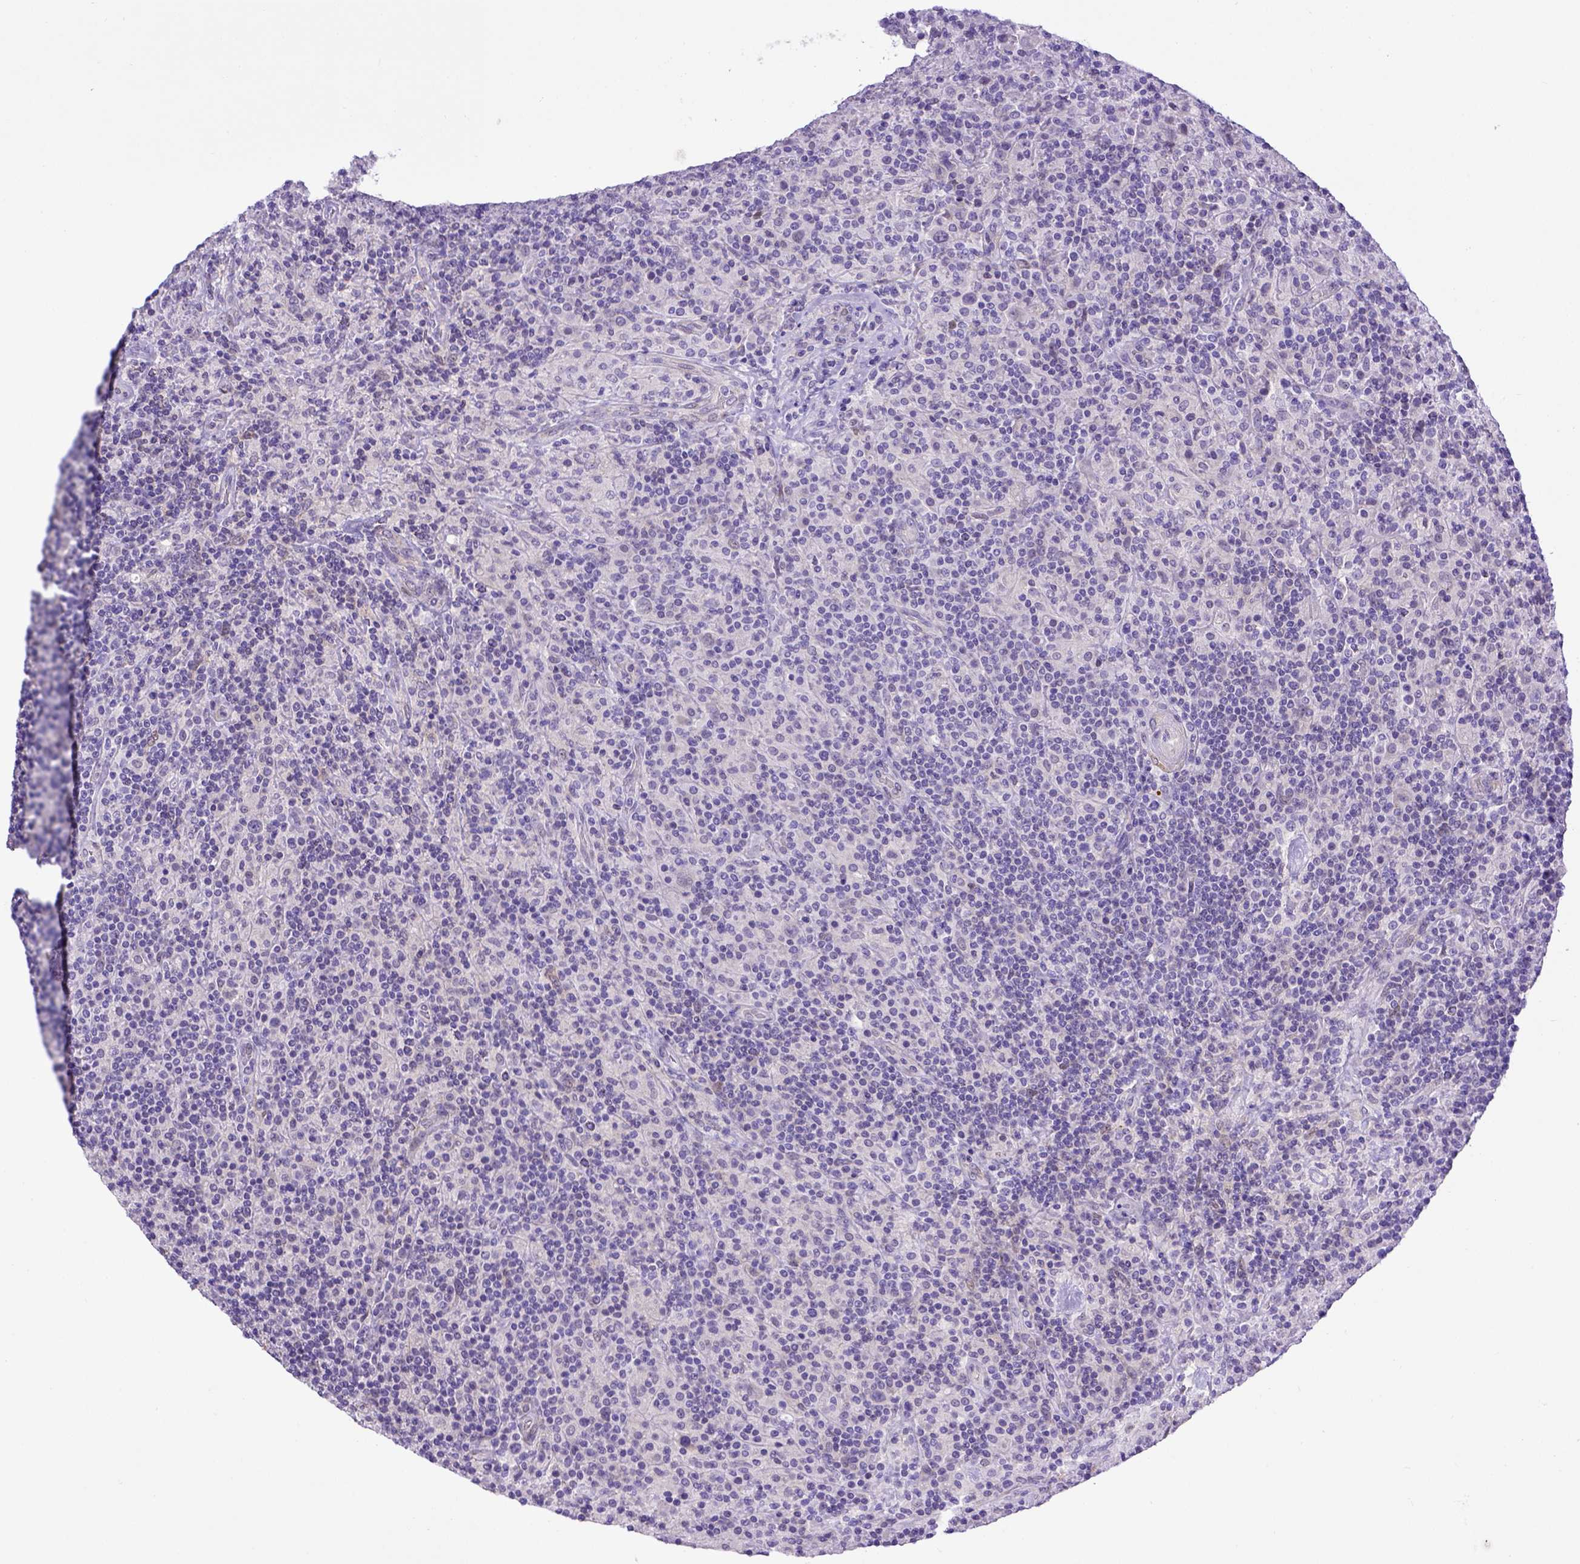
{"staining": {"intensity": "negative", "quantity": "none", "location": "none"}, "tissue": "lymphoma", "cell_type": "Tumor cells", "image_type": "cancer", "snomed": [{"axis": "morphology", "description": "Hodgkin's disease, NOS"}, {"axis": "topography", "description": "Lymph node"}], "caption": "This is an immunohistochemistry (IHC) photomicrograph of human Hodgkin's disease. There is no positivity in tumor cells.", "gene": "BTN1A1", "patient": {"sex": "male", "age": 70}}